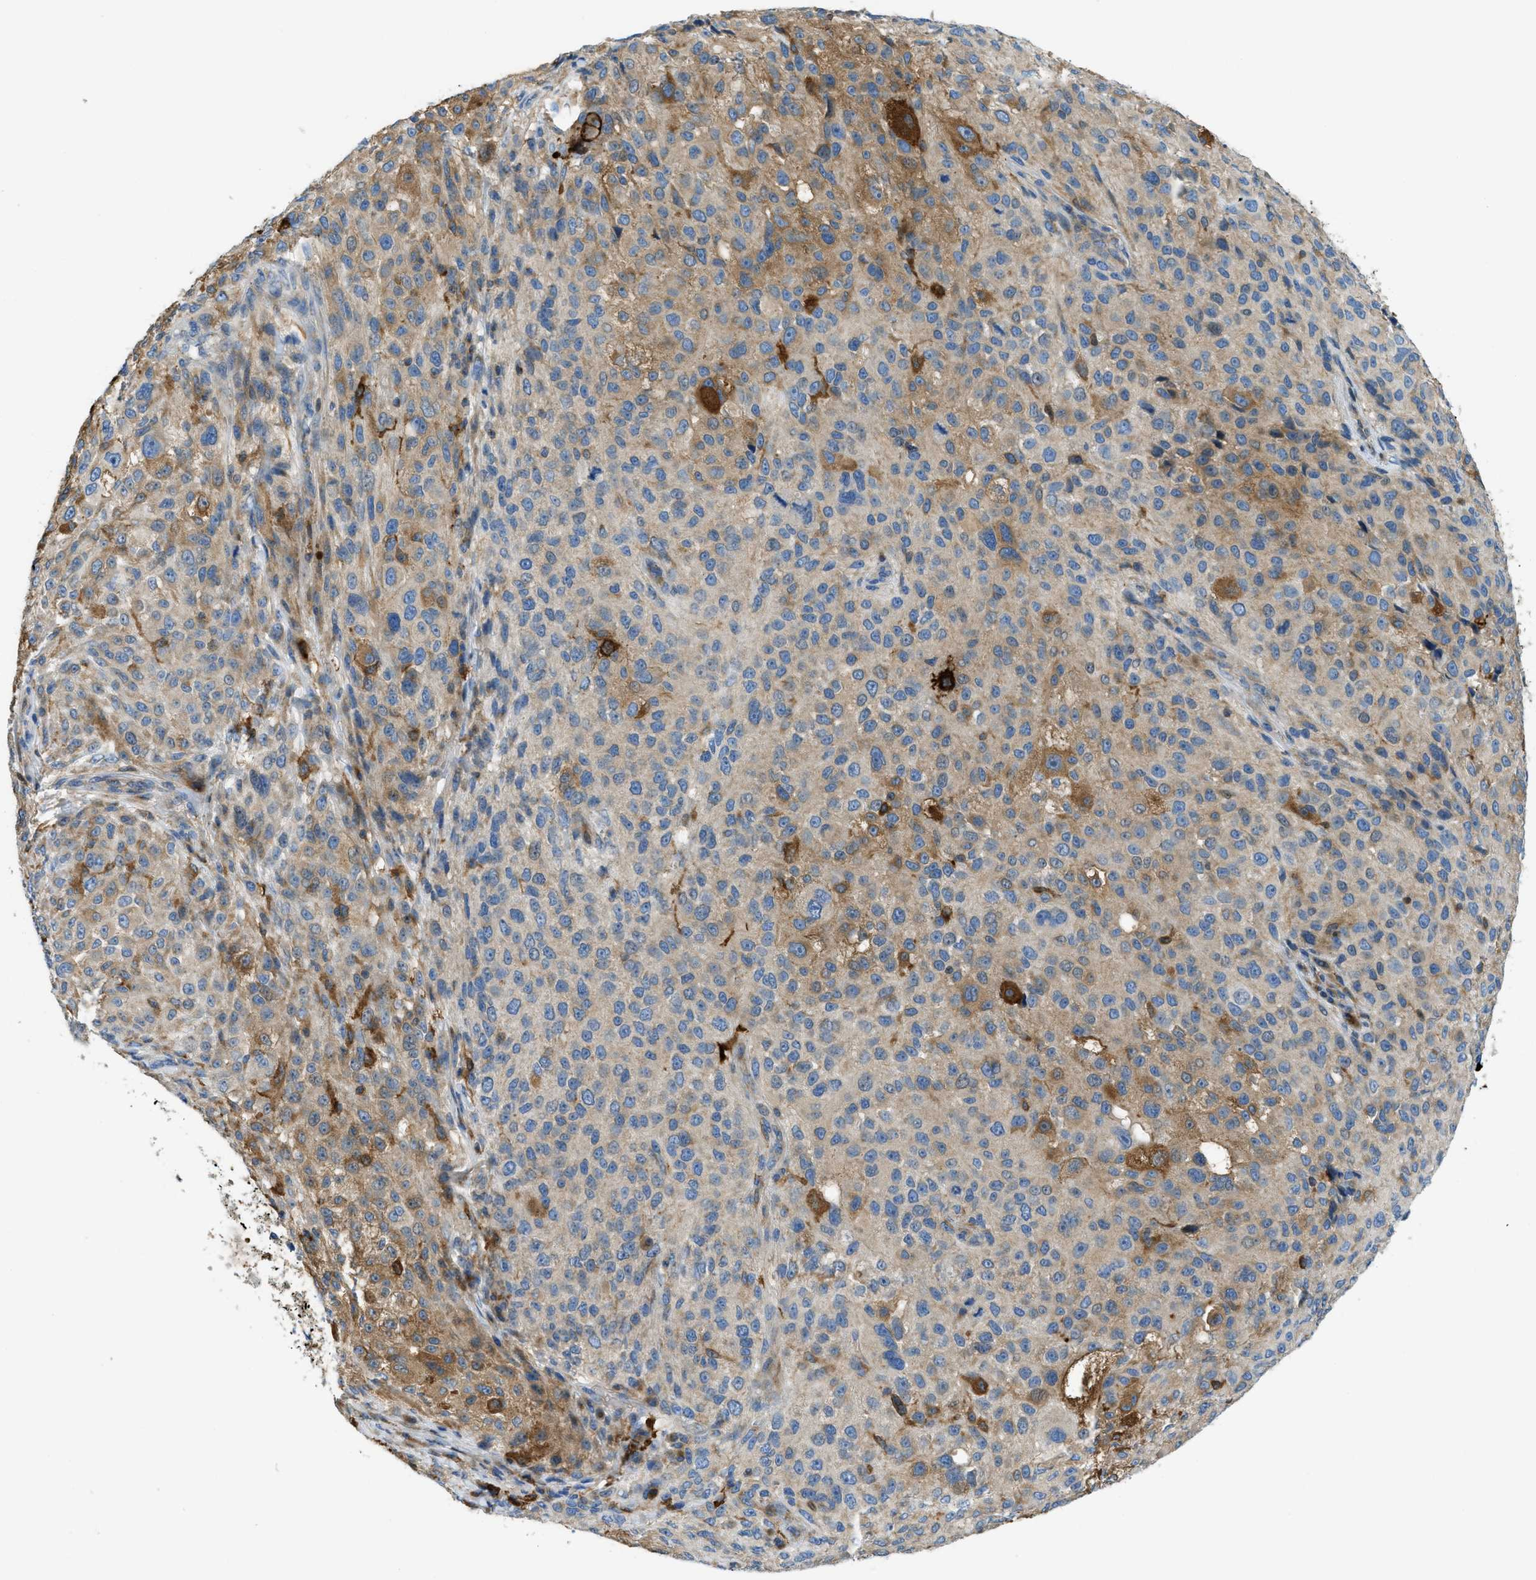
{"staining": {"intensity": "weak", "quantity": "25%-75%", "location": "cytoplasmic/membranous"}, "tissue": "melanoma", "cell_type": "Tumor cells", "image_type": "cancer", "snomed": [{"axis": "morphology", "description": "Necrosis, NOS"}, {"axis": "morphology", "description": "Malignant melanoma, NOS"}, {"axis": "topography", "description": "Skin"}], "caption": "Immunohistochemistry (DAB (3,3'-diaminobenzidine)) staining of malignant melanoma reveals weak cytoplasmic/membranous protein positivity in about 25%-75% of tumor cells. (DAB = brown stain, brightfield microscopy at high magnification).", "gene": "RFFL", "patient": {"sex": "female", "age": 87}}